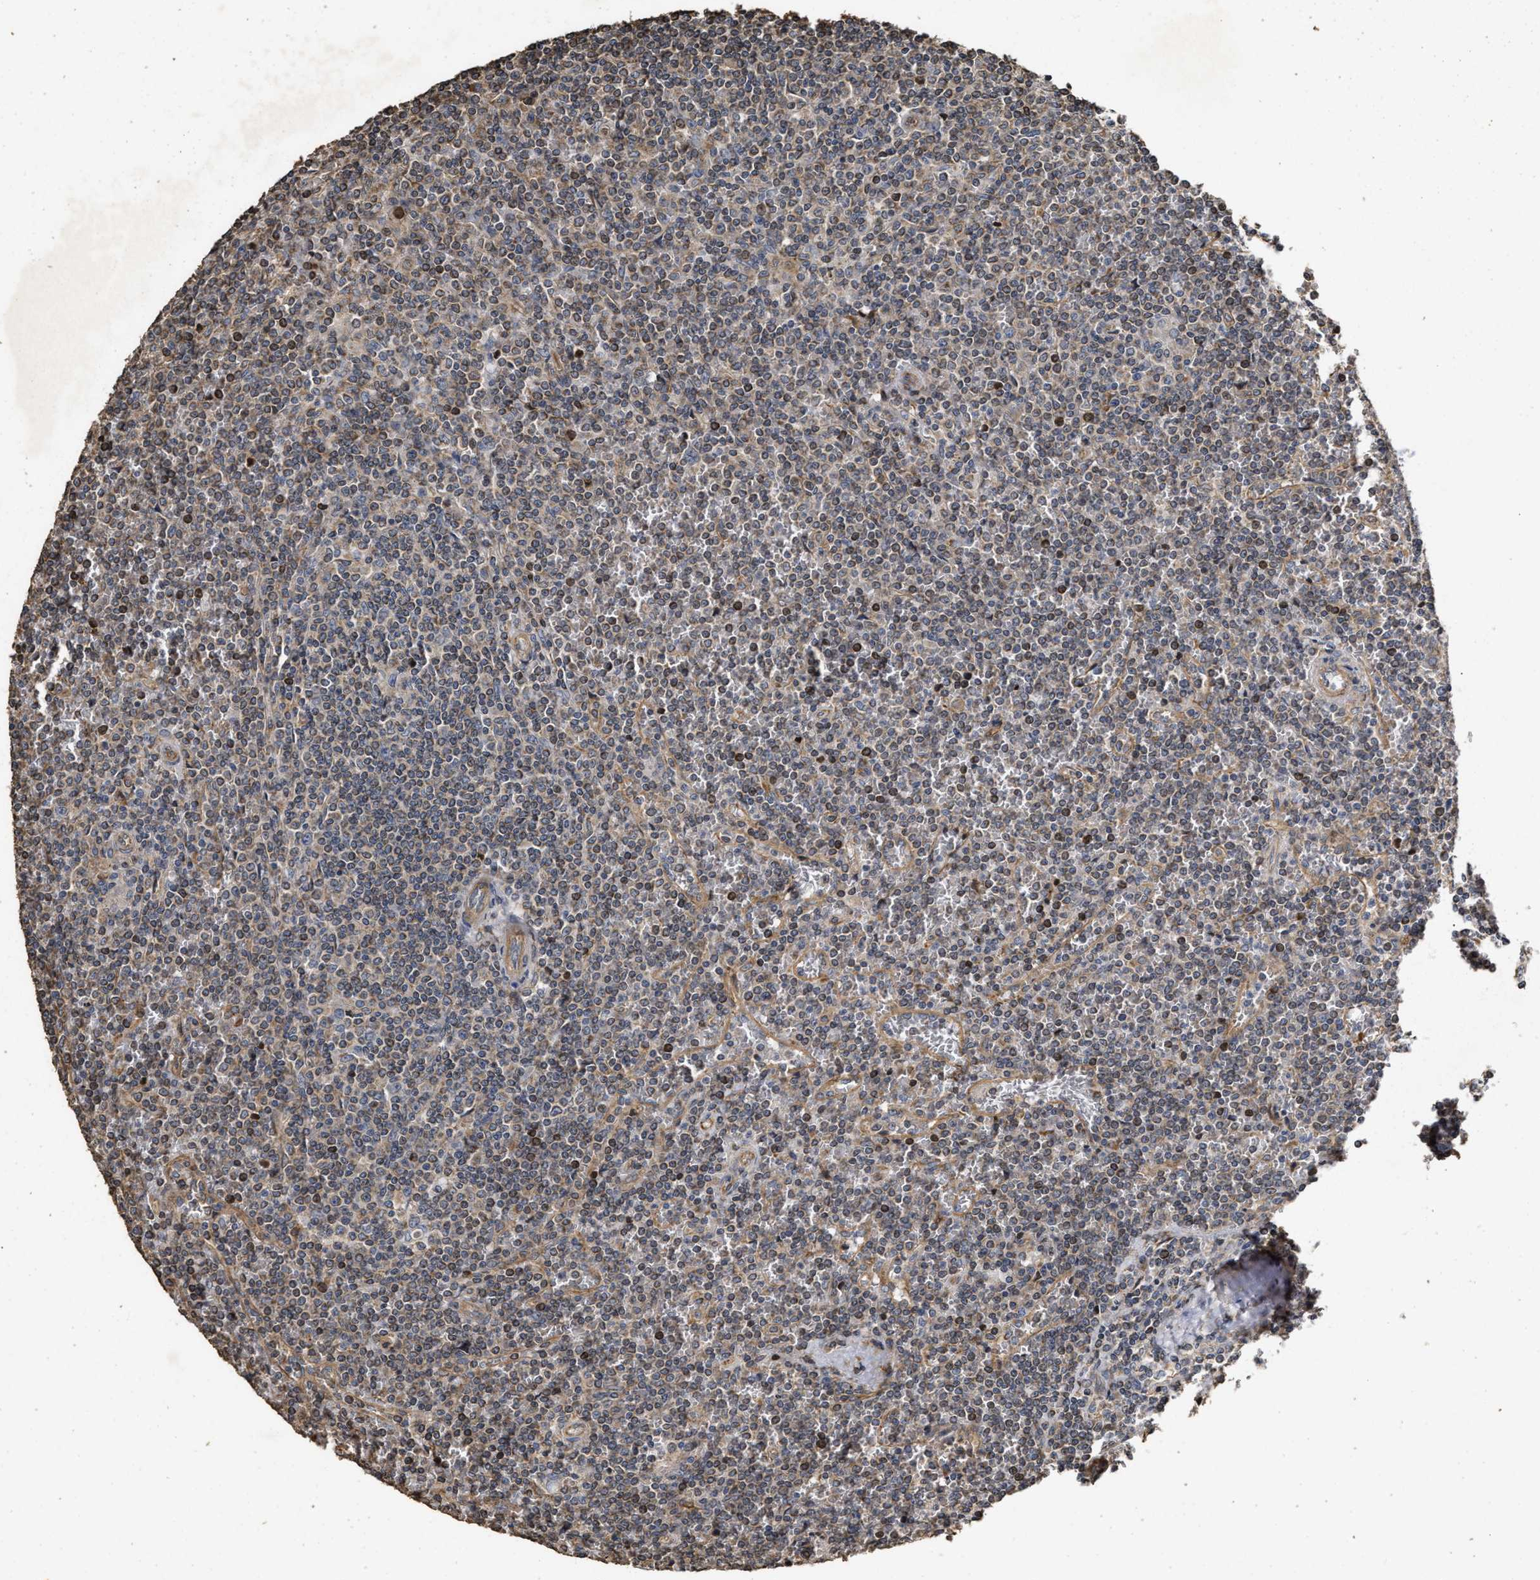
{"staining": {"intensity": "weak", "quantity": "25%-75%", "location": "cytoplasmic/membranous"}, "tissue": "lymphoma", "cell_type": "Tumor cells", "image_type": "cancer", "snomed": [{"axis": "morphology", "description": "Malignant lymphoma, non-Hodgkin's type, Low grade"}, {"axis": "topography", "description": "Spleen"}], "caption": "The photomicrograph shows staining of lymphoma, revealing weak cytoplasmic/membranous protein expression (brown color) within tumor cells. (brown staining indicates protein expression, while blue staining denotes nuclei).", "gene": "NAV1", "patient": {"sex": "female", "age": 19}}